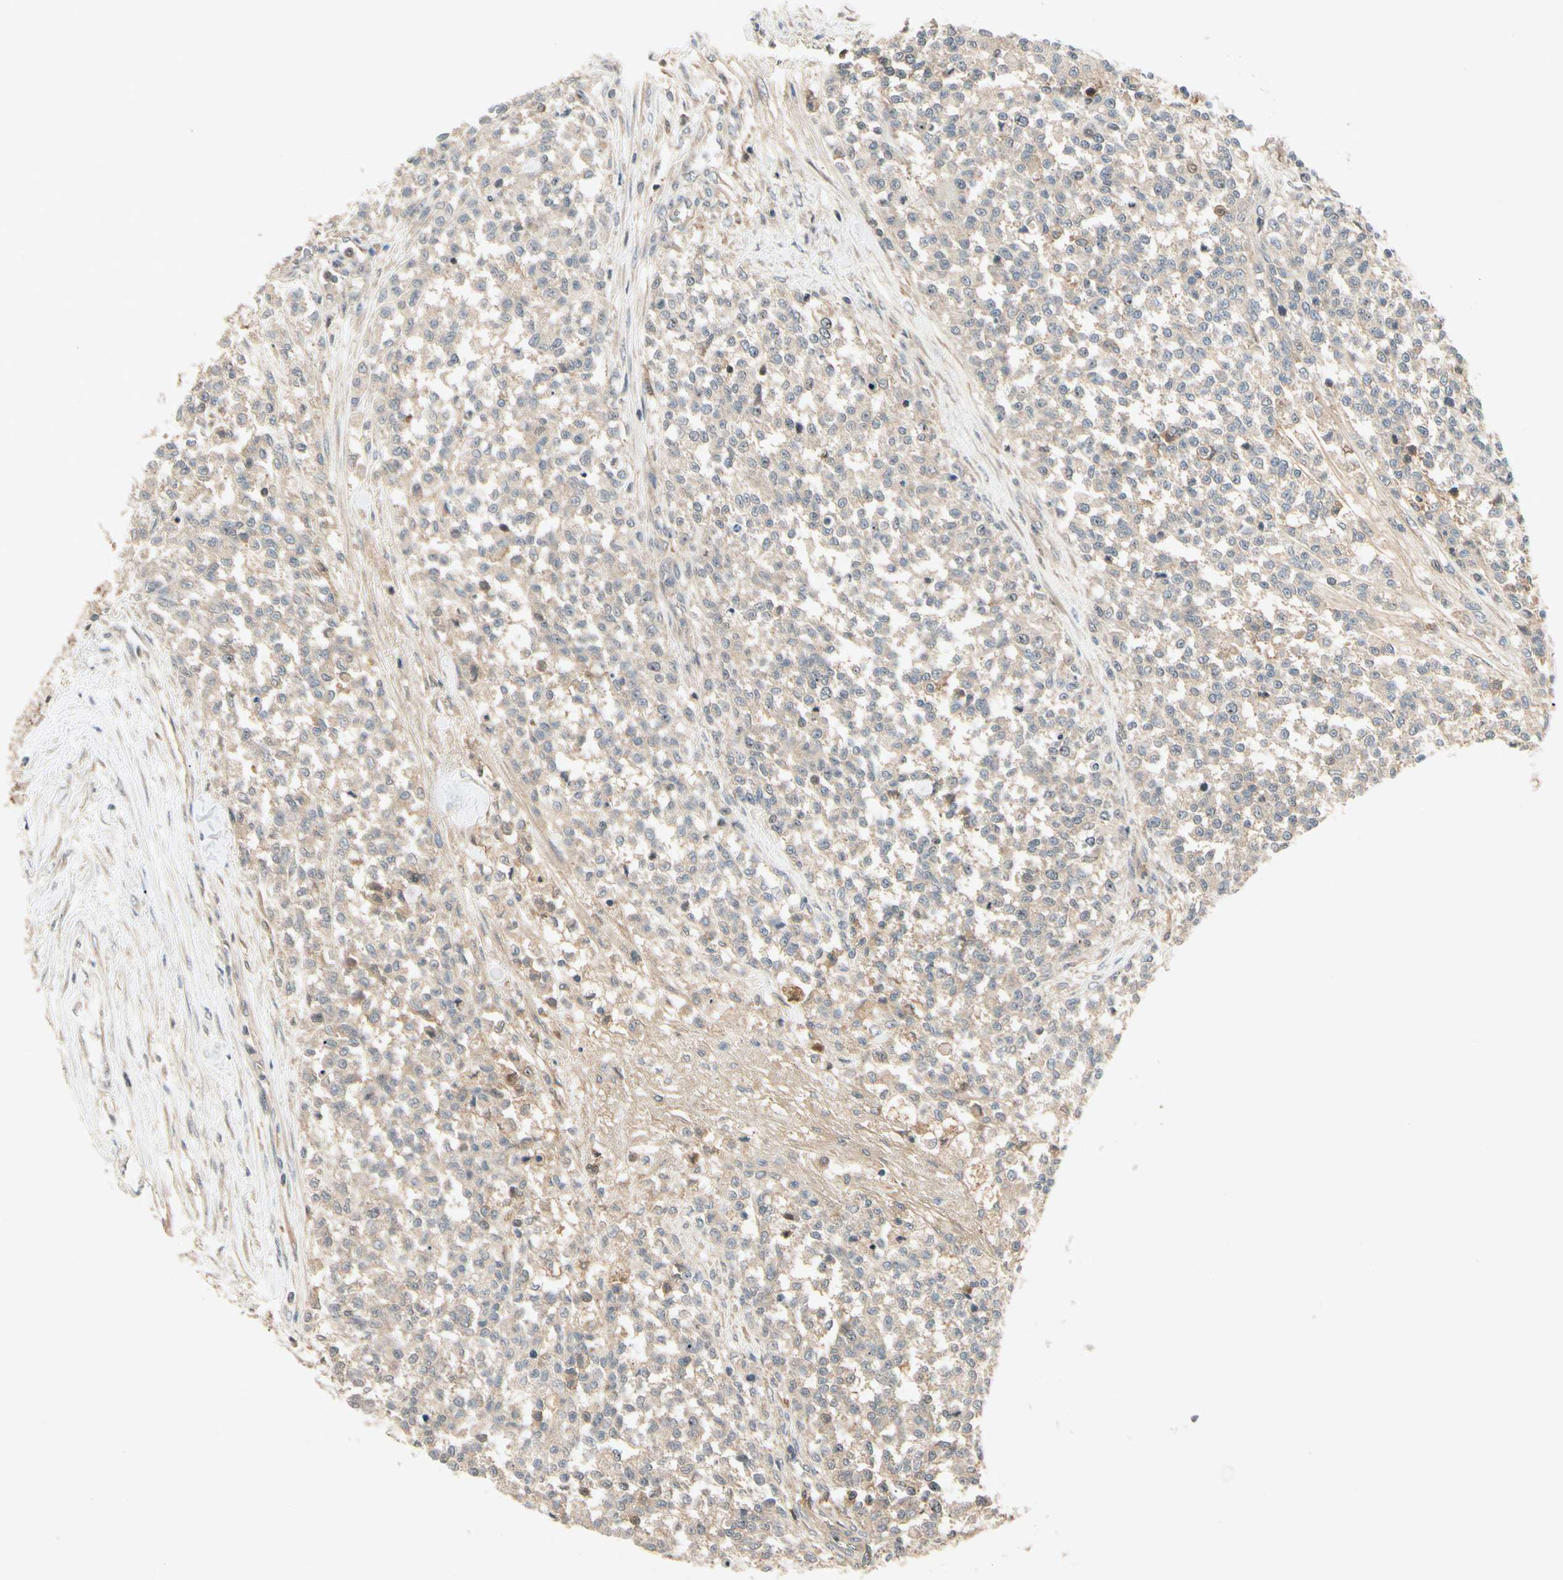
{"staining": {"intensity": "weak", "quantity": ">75%", "location": "cytoplasmic/membranous"}, "tissue": "testis cancer", "cell_type": "Tumor cells", "image_type": "cancer", "snomed": [{"axis": "morphology", "description": "Seminoma, NOS"}, {"axis": "topography", "description": "Testis"}], "caption": "A high-resolution image shows immunohistochemistry staining of seminoma (testis), which shows weak cytoplasmic/membranous positivity in approximately >75% of tumor cells.", "gene": "RNF14", "patient": {"sex": "male", "age": 59}}